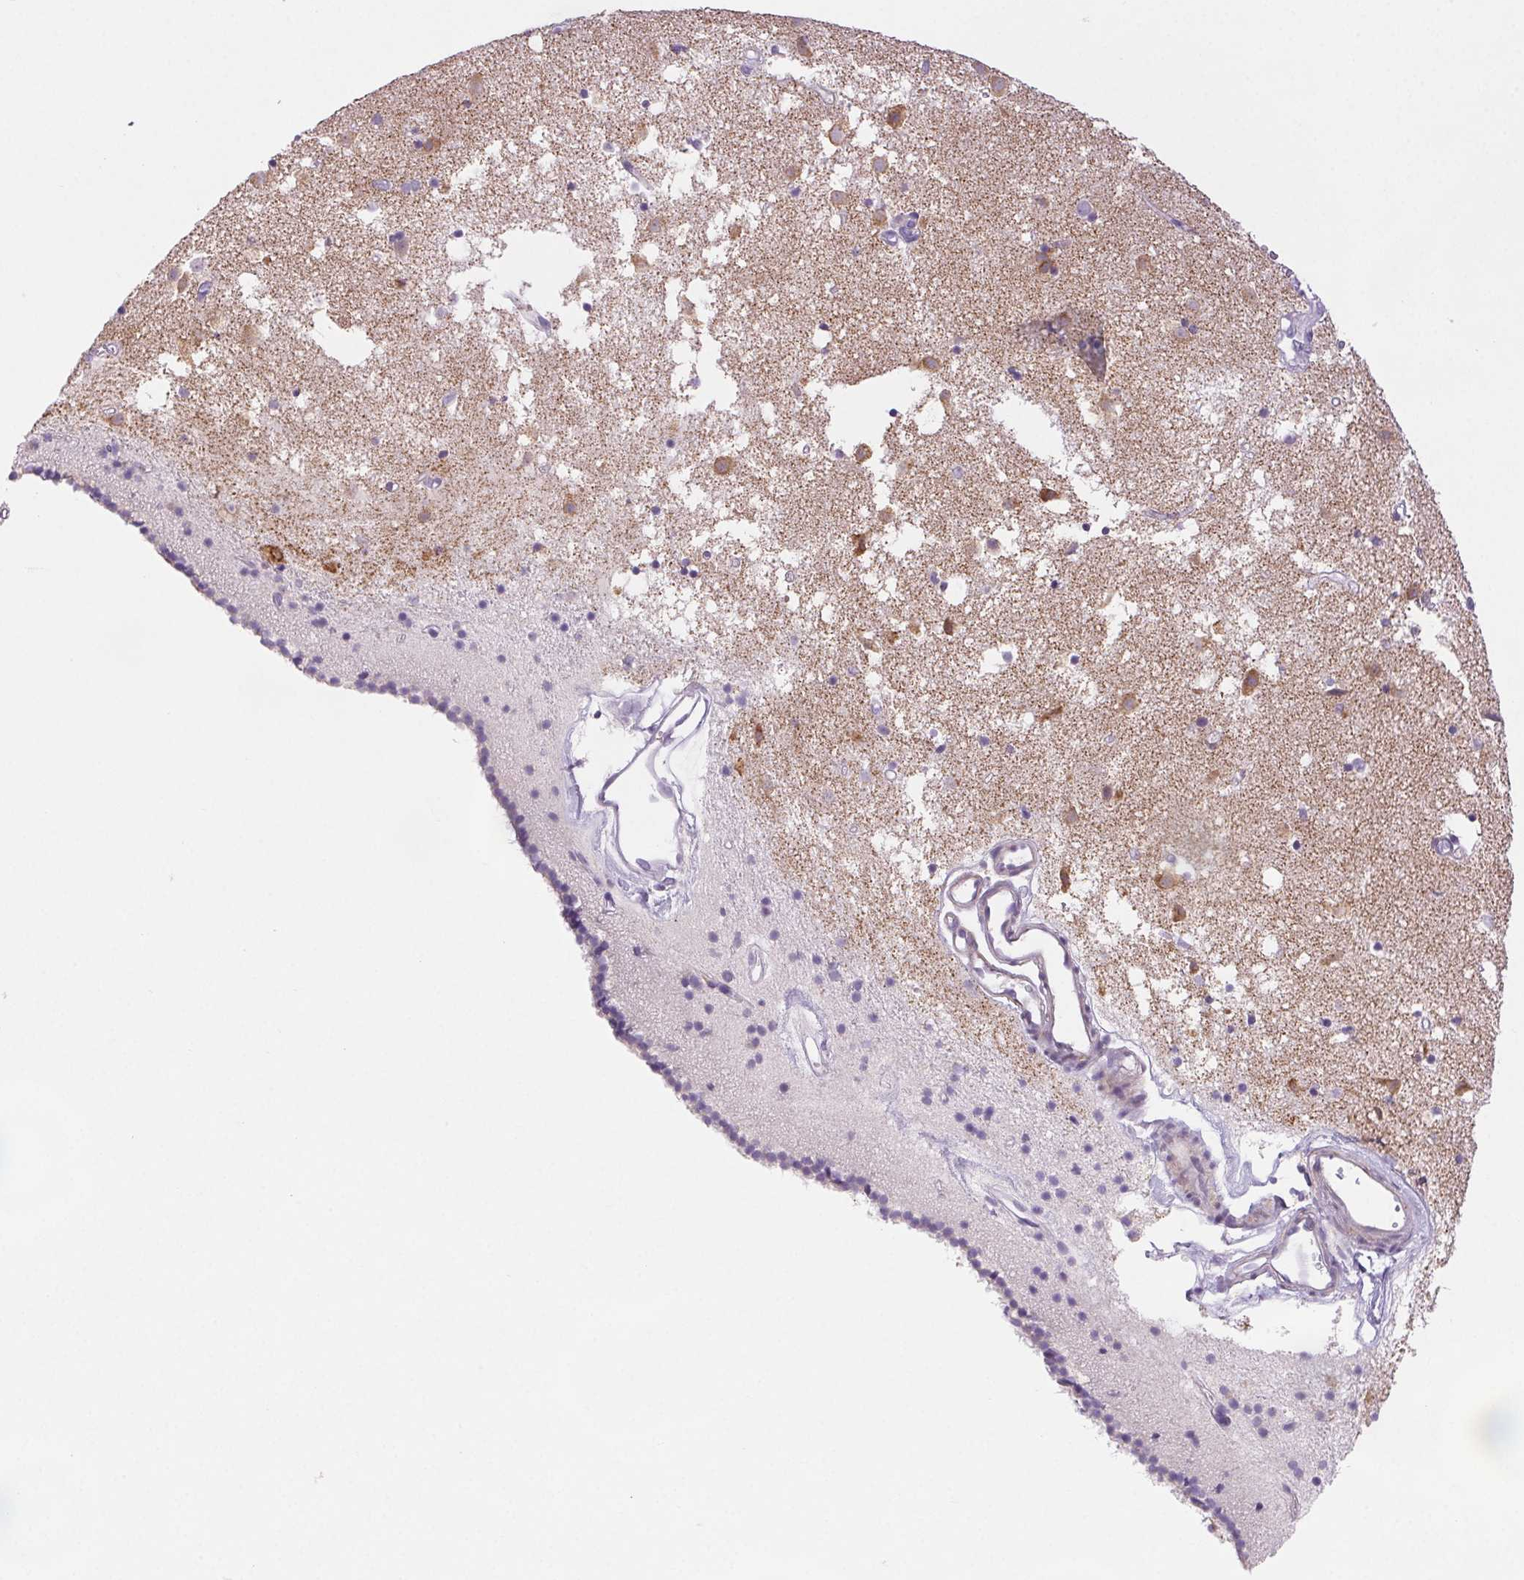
{"staining": {"intensity": "negative", "quantity": "none", "location": "none"}, "tissue": "caudate", "cell_type": "Glial cells", "image_type": "normal", "snomed": [{"axis": "morphology", "description": "Normal tissue, NOS"}, {"axis": "topography", "description": "Lateral ventricle wall"}], "caption": "High magnification brightfield microscopy of benign caudate stained with DAB (3,3'-diaminobenzidine) (brown) and counterstained with hematoxylin (blue): glial cells show no significant positivity.", "gene": "ARHGAP11B", "patient": {"sex": "female", "age": 71}}